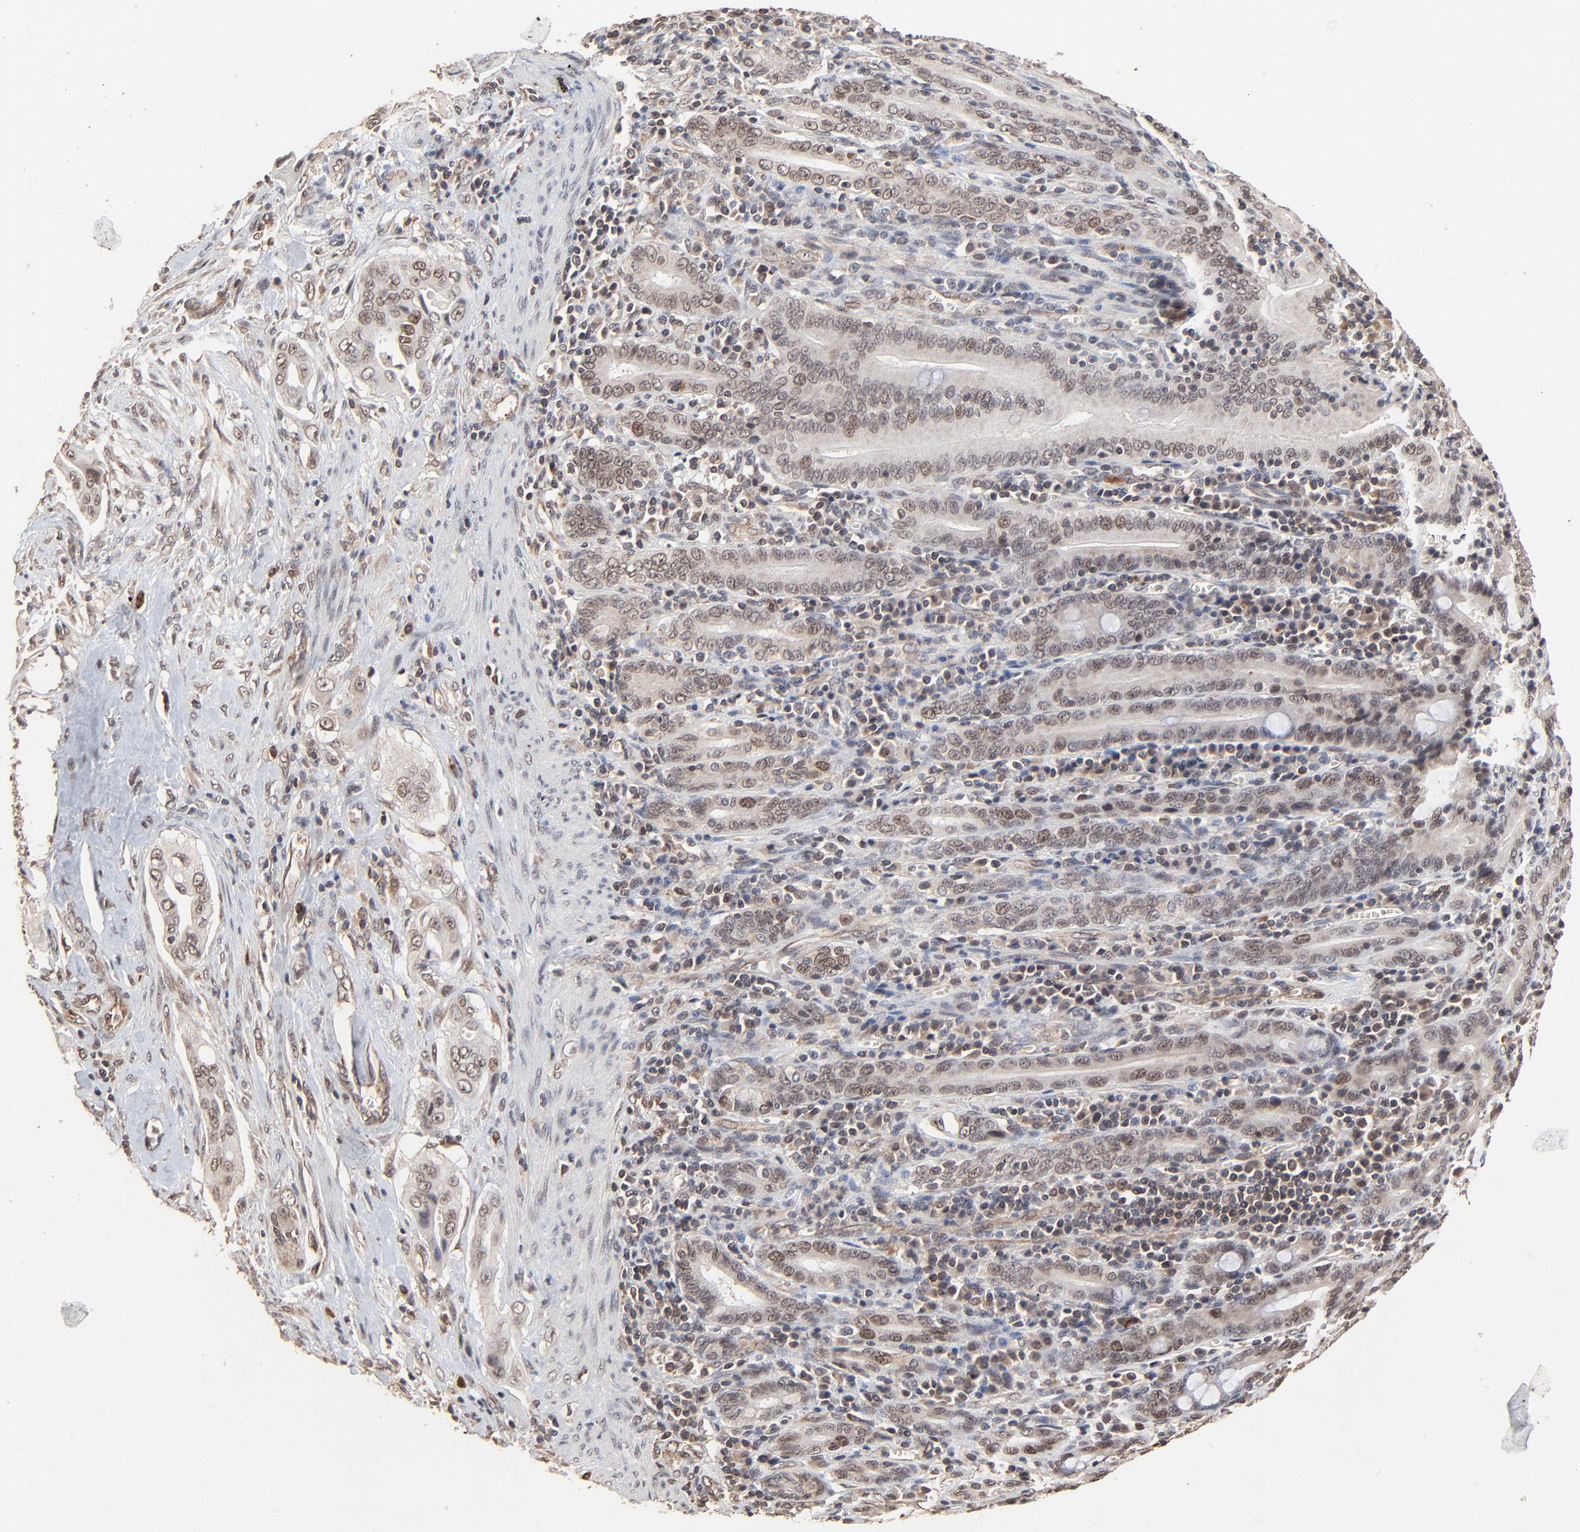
{"staining": {"intensity": "weak", "quantity": ">75%", "location": "cytoplasmic/membranous,nuclear"}, "tissue": "pancreatic cancer", "cell_type": "Tumor cells", "image_type": "cancer", "snomed": [{"axis": "morphology", "description": "Adenocarcinoma, NOS"}, {"axis": "topography", "description": "Pancreas"}], "caption": "About >75% of tumor cells in human pancreatic adenocarcinoma display weak cytoplasmic/membranous and nuclear protein staining as visualized by brown immunohistochemical staining.", "gene": "FAM227A", "patient": {"sex": "male", "age": 77}}